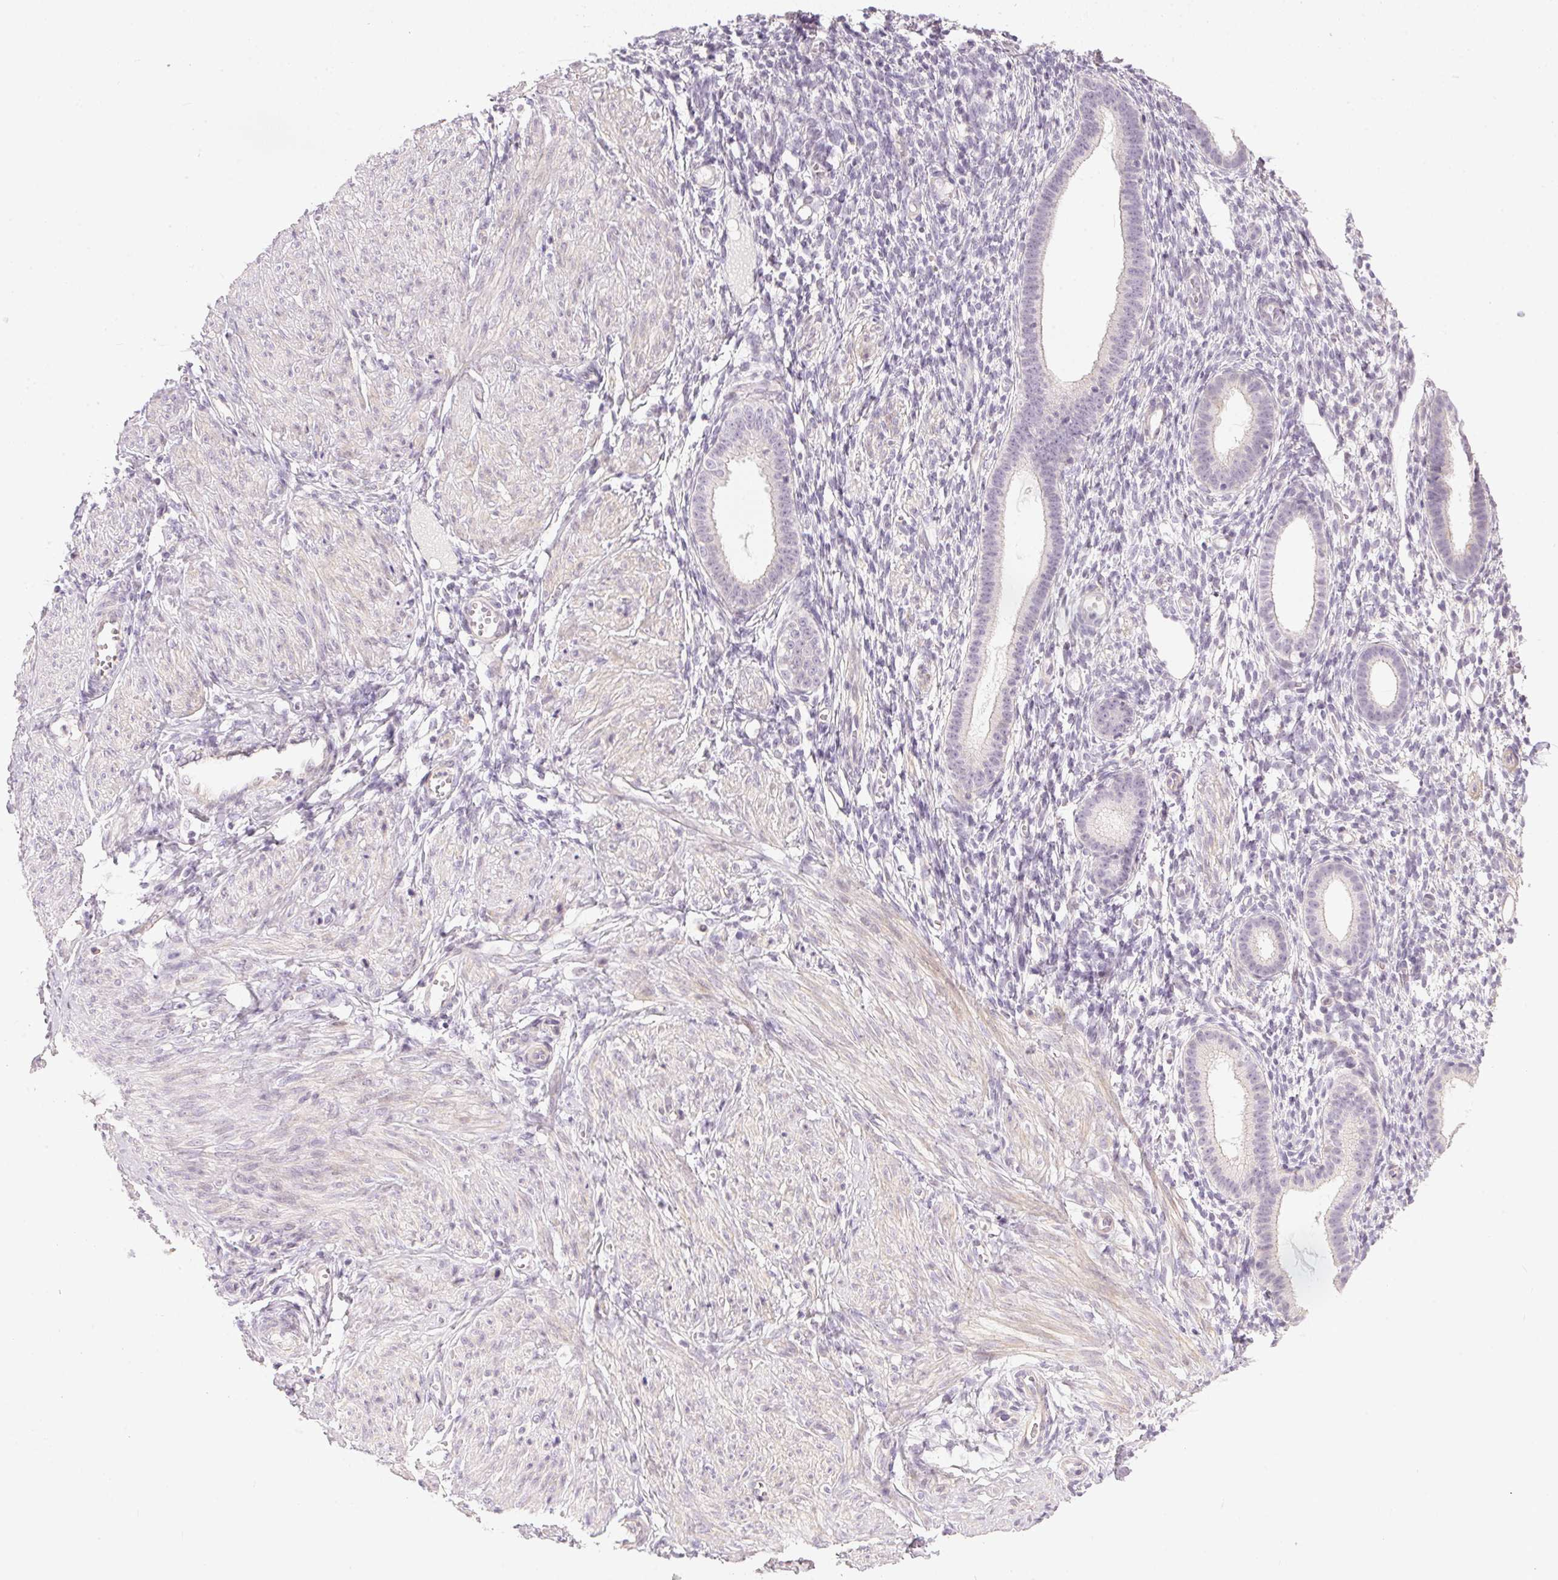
{"staining": {"intensity": "negative", "quantity": "none", "location": "none"}, "tissue": "endometrium", "cell_type": "Cells in endometrial stroma", "image_type": "normal", "snomed": [{"axis": "morphology", "description": "Normal tissue, NOS"}, {"axis": "topography", "description": "Endometrium"}], "caption": "Photomicrograph shows no protein positivity in cells in endometrial stroma of unremarkable endometrium. (DAB (3,3'-diaminobenzidine) immunohistochemistry, high magnification).", "gene": "GDAP1L1", "patient": {"sex": "female", "age": 36}}